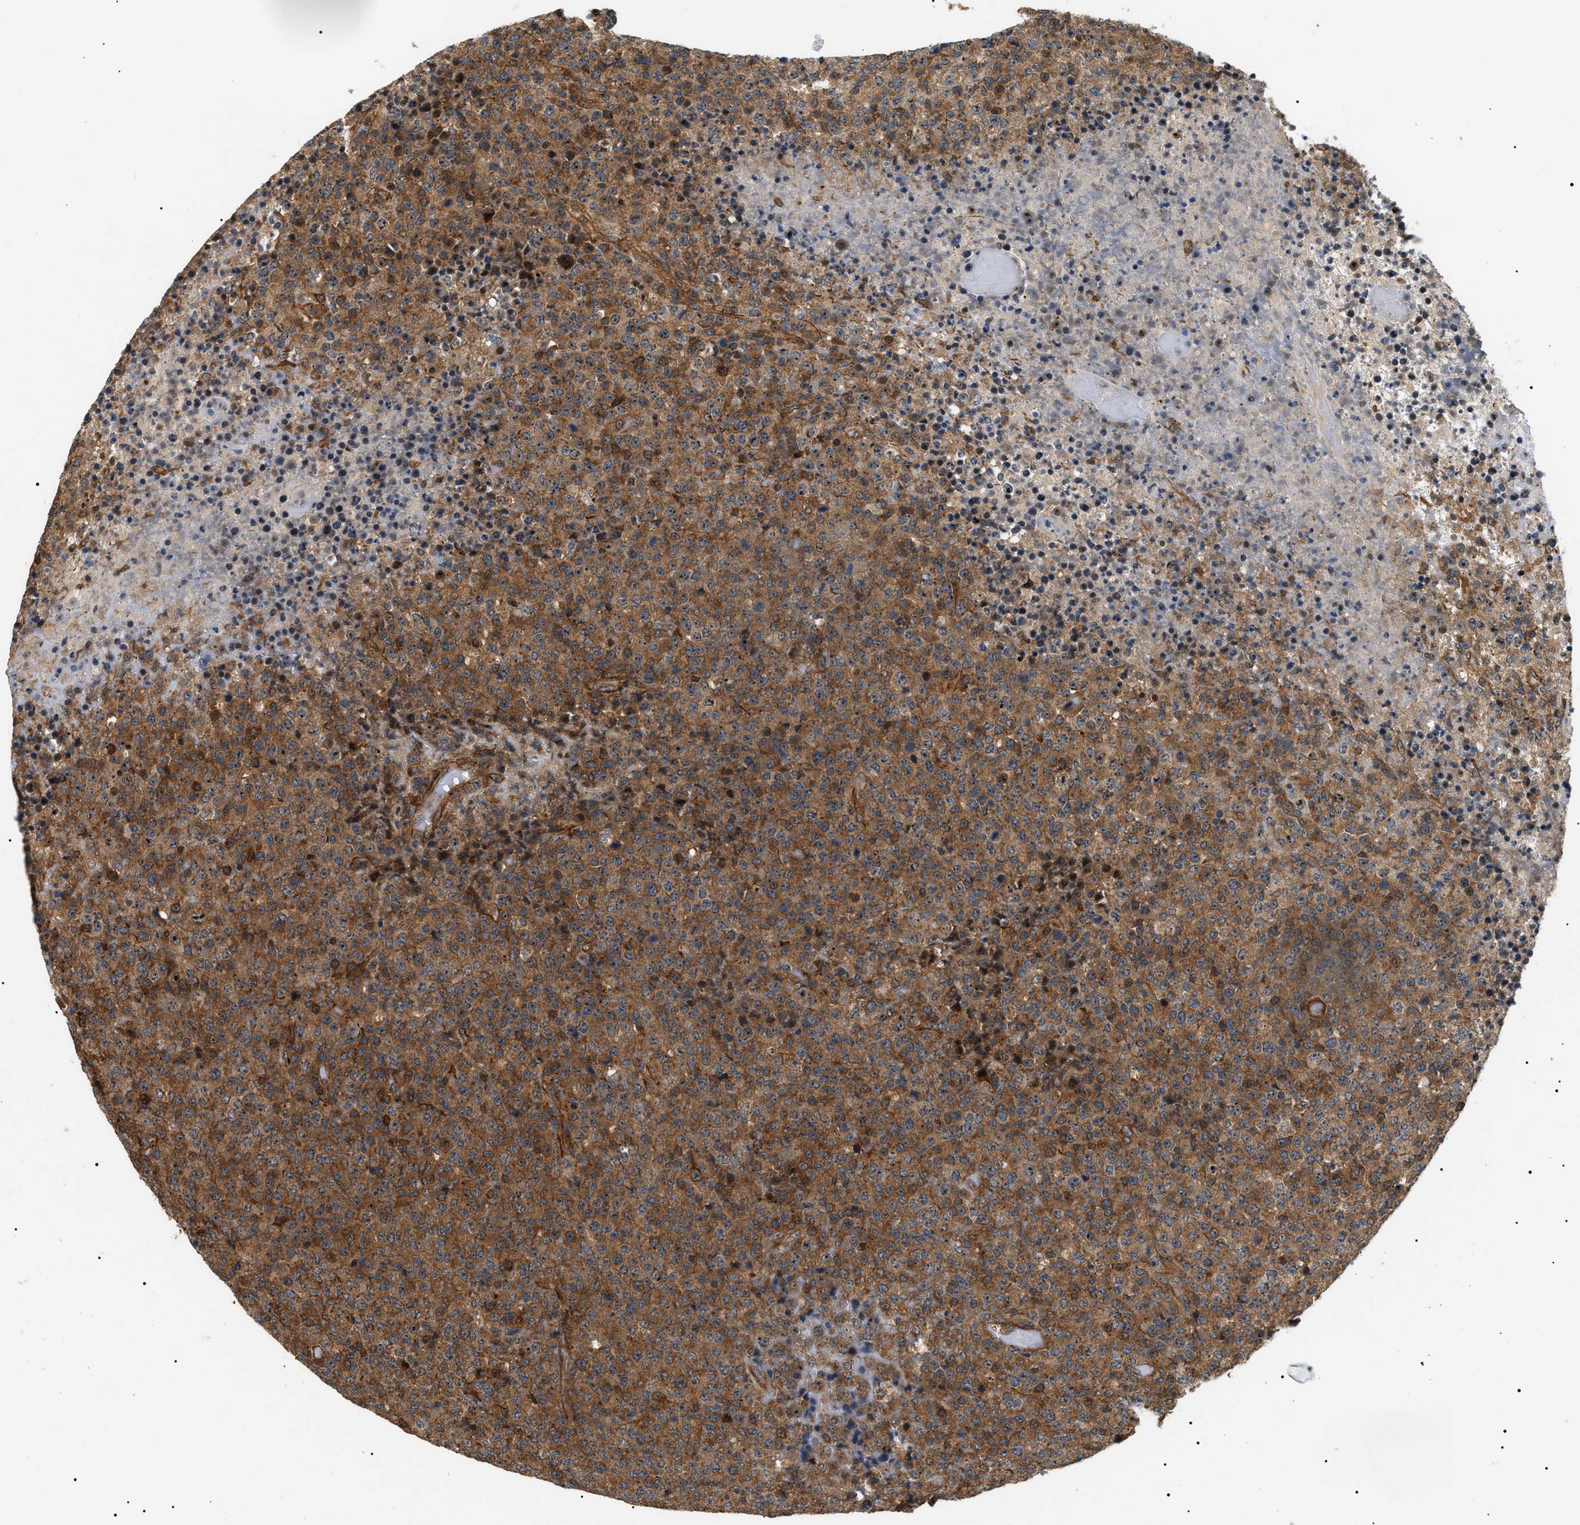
{"staining": {"intensity": "moderate", "quantity": ">75%", "location": "cytoplasmic/membranous"}, "tissue": "lymphoma", "cell_type": "Tumor cells", "image_type": "cancer", "snomed": [{"axis": "morphology", "description": "Malignant lymphoma, non-Hodgkin's type, High grade"}, {"axis": "topography", "description": "Lymph node"}], "caption": "This histopathology image exhibits IHC staining of high-grade malignant lymphoma, non-Hodgkin's type, with medium moderate cytoplasmic/membranous positivity in about >75% of tumor cells.", "gene": "SH3GLB2", "patient": {"sex": "male", "age": 13}}